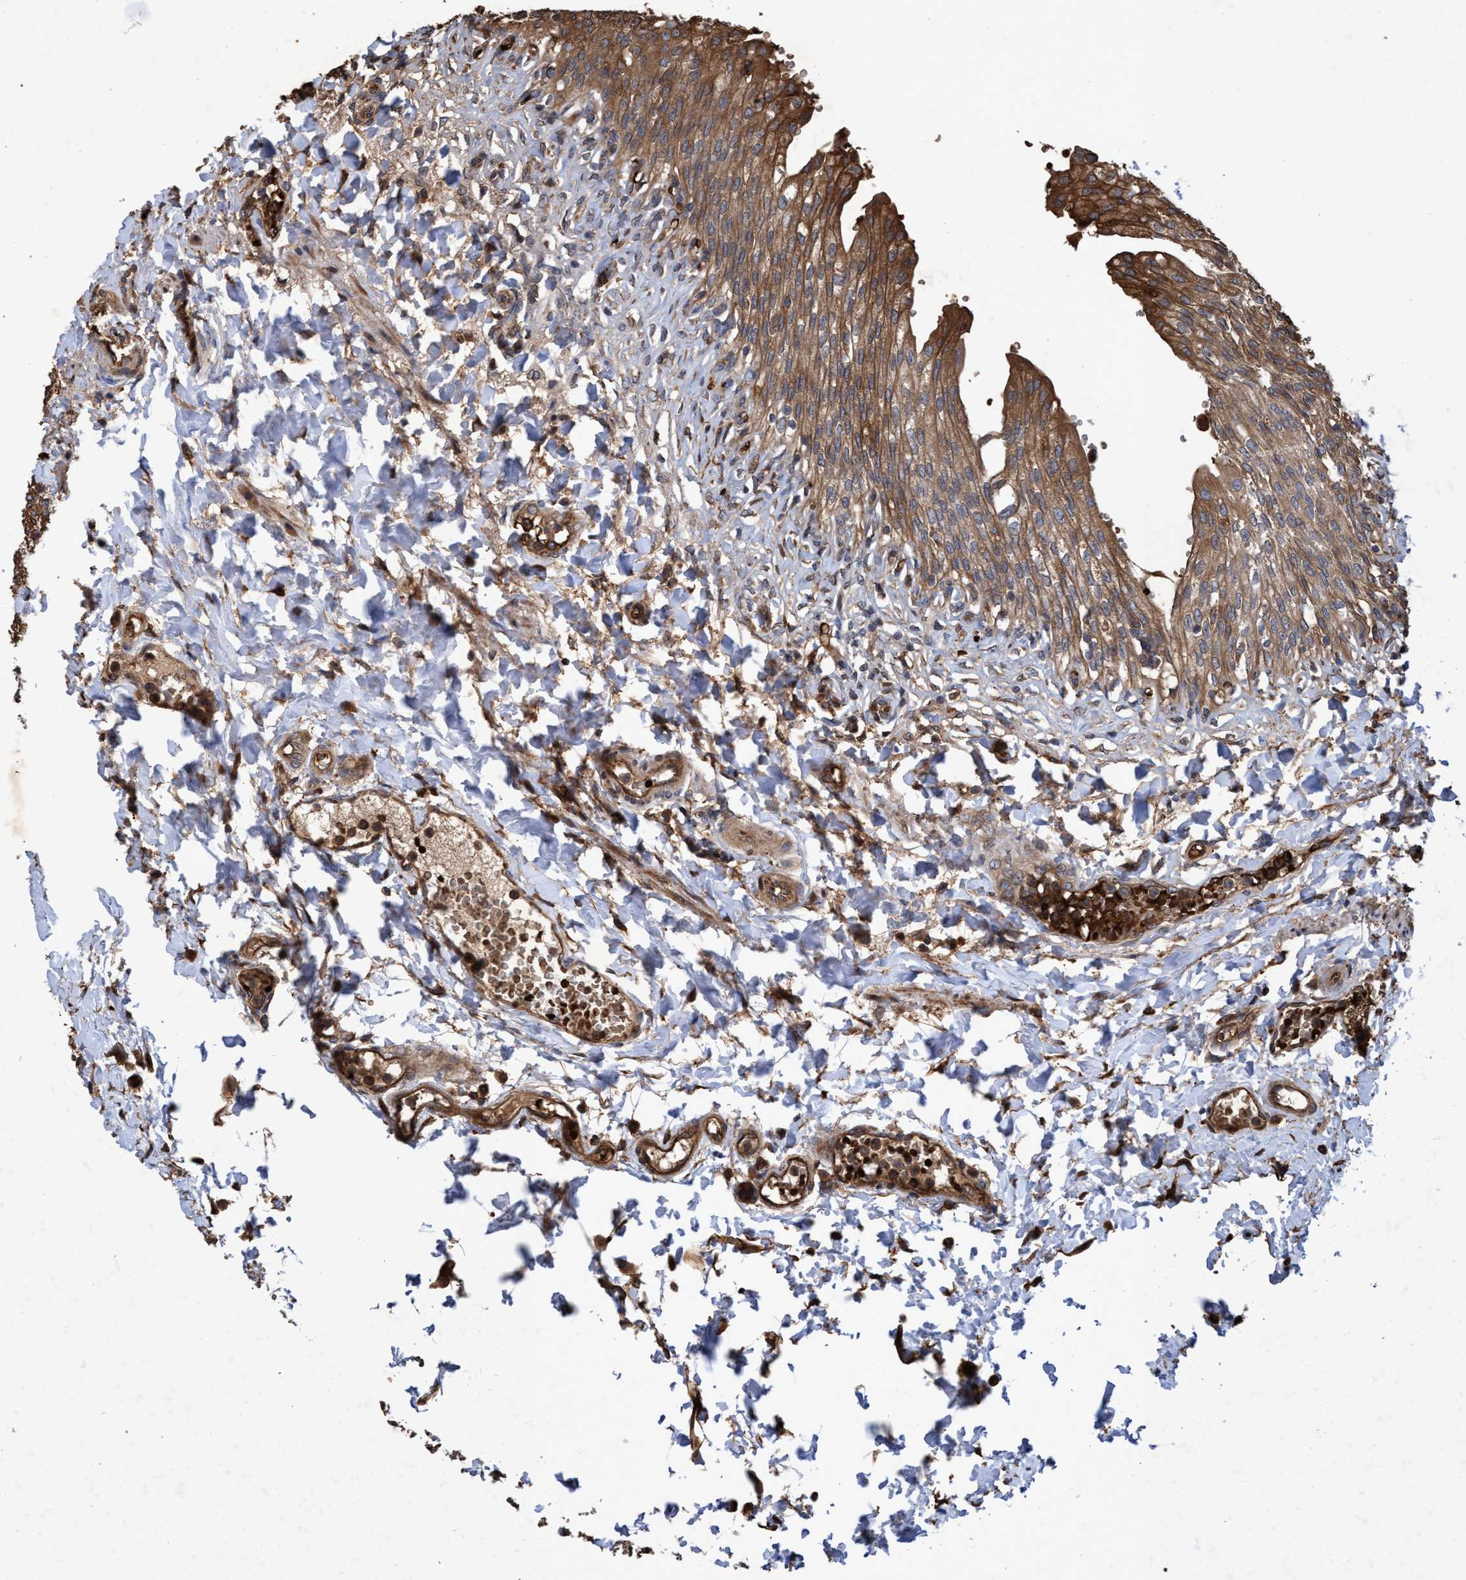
{"staining": {"intensity": "strong", "quantity": ">75%", "location": "cytoplasmic/membranous"}, "tissue": "urinary bladder", "cell_type": "Urothelial cells", "image_type": "normal", "snomed": [{"axis": "morphology", "description": "Urothelial carcinoma, High grade"}, {"axis": "topography", "description": "Urinary bladder"}], "caption": "DAB (3,3'-diaminobenzidine) immunohistochemical staining of unremarkable urinary bladder displays strong cytoplasmic/membranous protein staining in approximately >75% of urothelial cells. (IHC, brightfield microscopy, high magnification).", "gene": "CHMP6", "patient": {"sex": "male", "age": 46}}